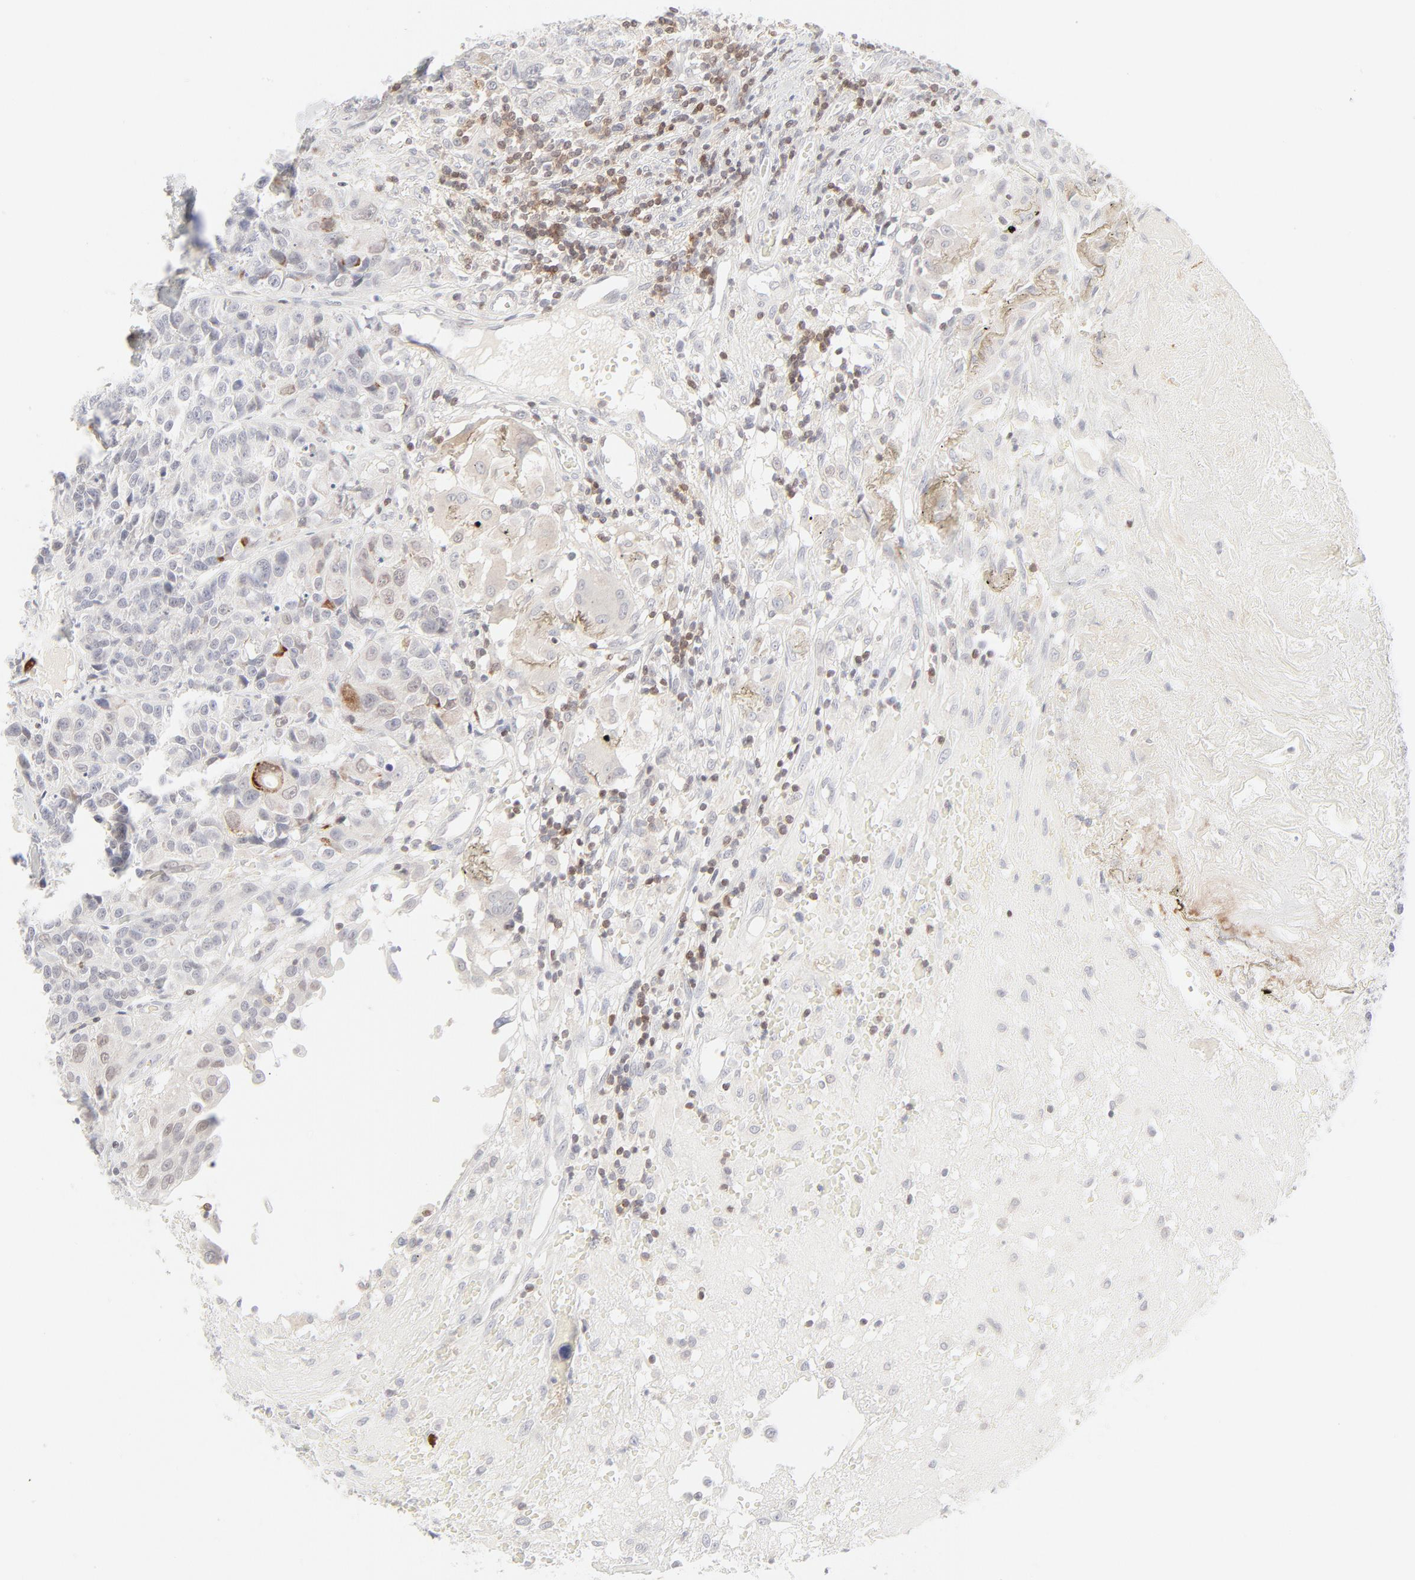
{"staining": {"intensity": "weak", "quantity": "<25%", "location": "cytoplasmic/membranous"}, "tissue": "urothelial cancer", "cell_type": "Tumor cells", "image_type": "cancer", "snomed": [{"axis": "morphology", "description": "Urothelial carcinoma, High grade"}, {"axis": "topography", "description": "Urinary bladder"}], "caption": "The histopathology image displays no significant positivity in tumor cells of high-grade urothelial carcinoma.", "gene": "PRKCB", "patient": {"sex": "female", "age": 81}}